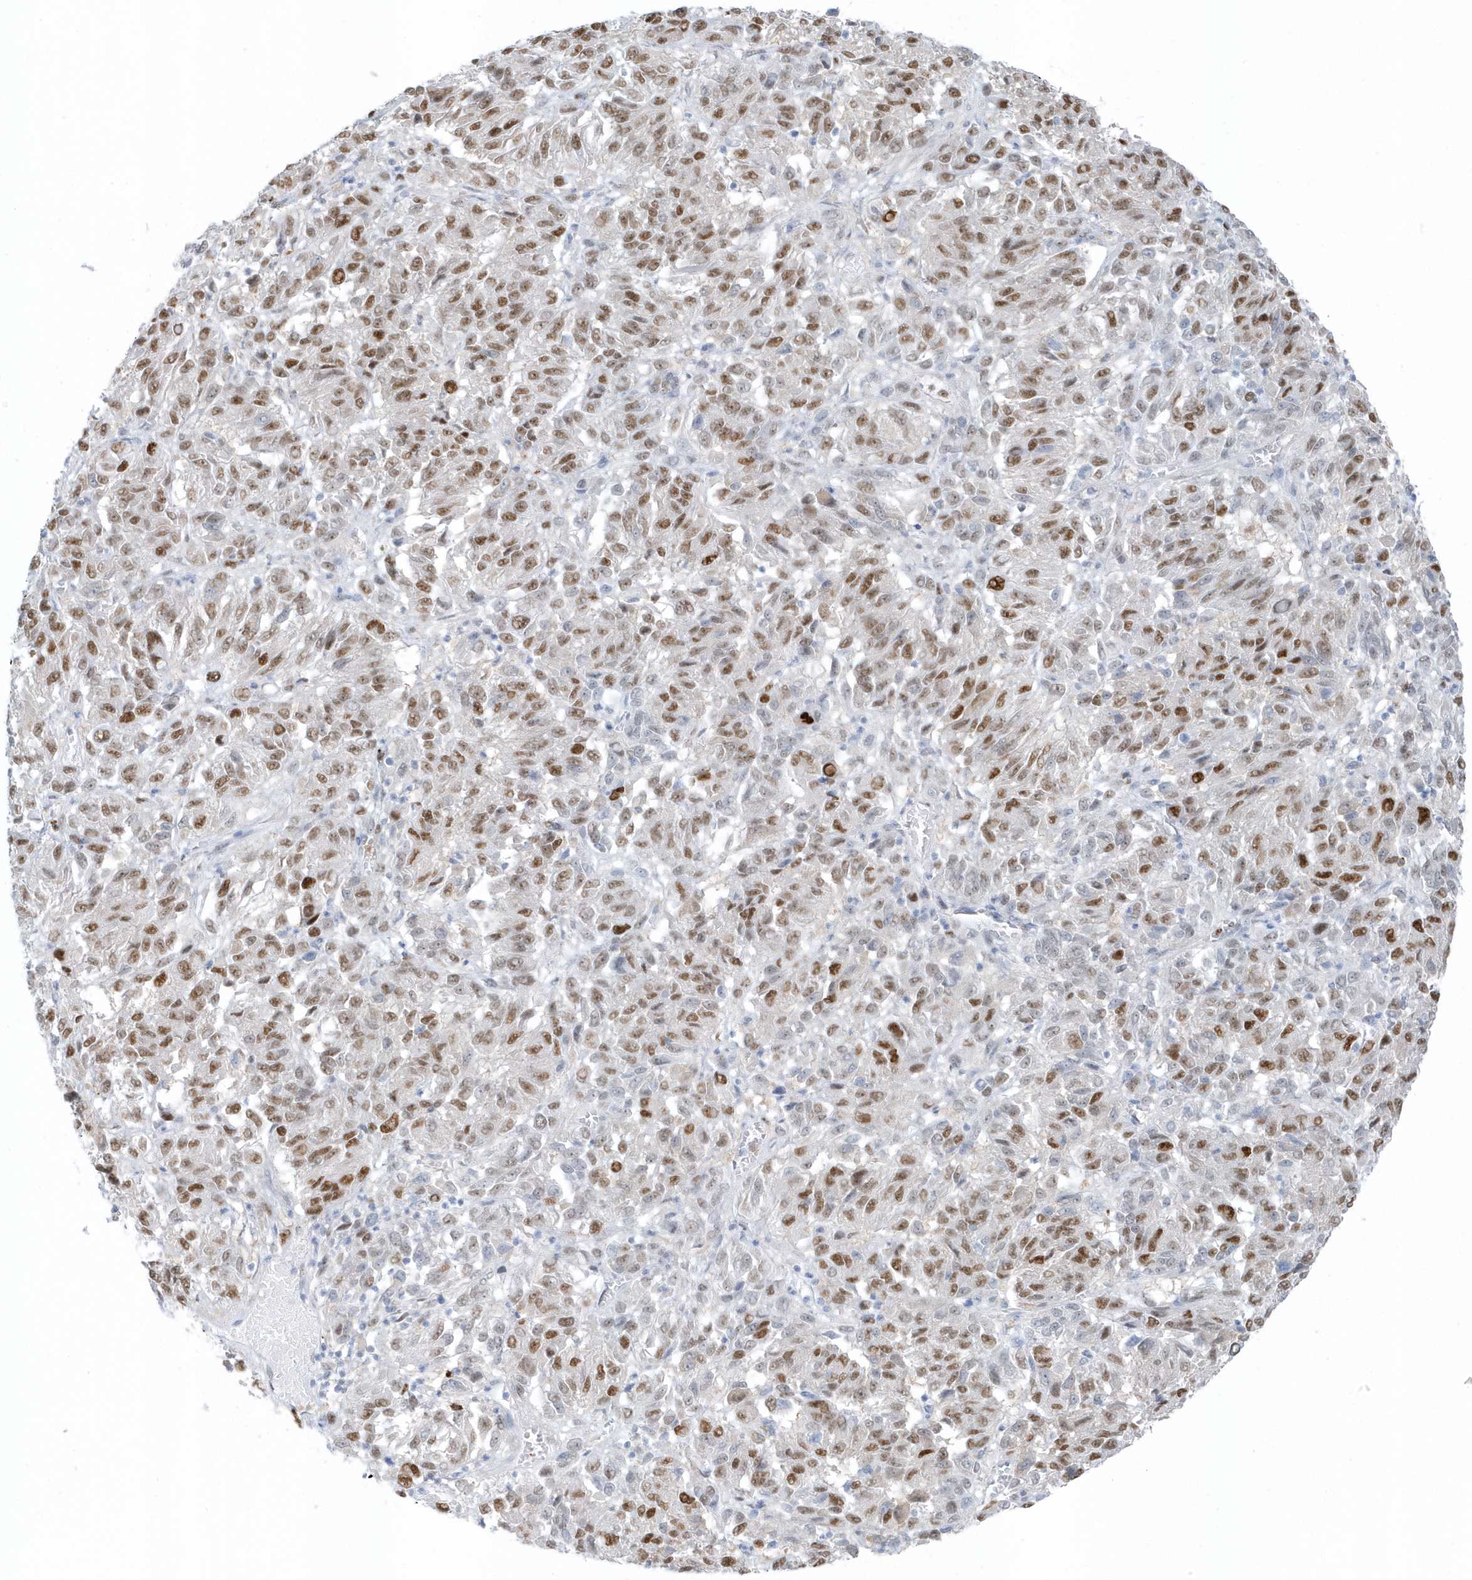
{"staining": {"intensity": "moderate", "quantity": ">75%", "location": "nuclear"}, "tissue": "melanoma", "cell_type": "Tumor cells", "image_type": "cancer", "snomed": [{"axis": "morphology", "description": "Malignant melanoma, Metastatic site"}, {"axis": "topography", "description": "Lung"}], "caption": "High-magnification brightfield microscopy of malignant melanoma (metastatic site) stained with DAB (brown) and counterstained with hematoxylin (blue). tumor cells exhibit moderate nuclear staining is identified in approximately>75% of cells.", "gene": "SMIM34", "patient": {"sex": "male", "age": 64}}